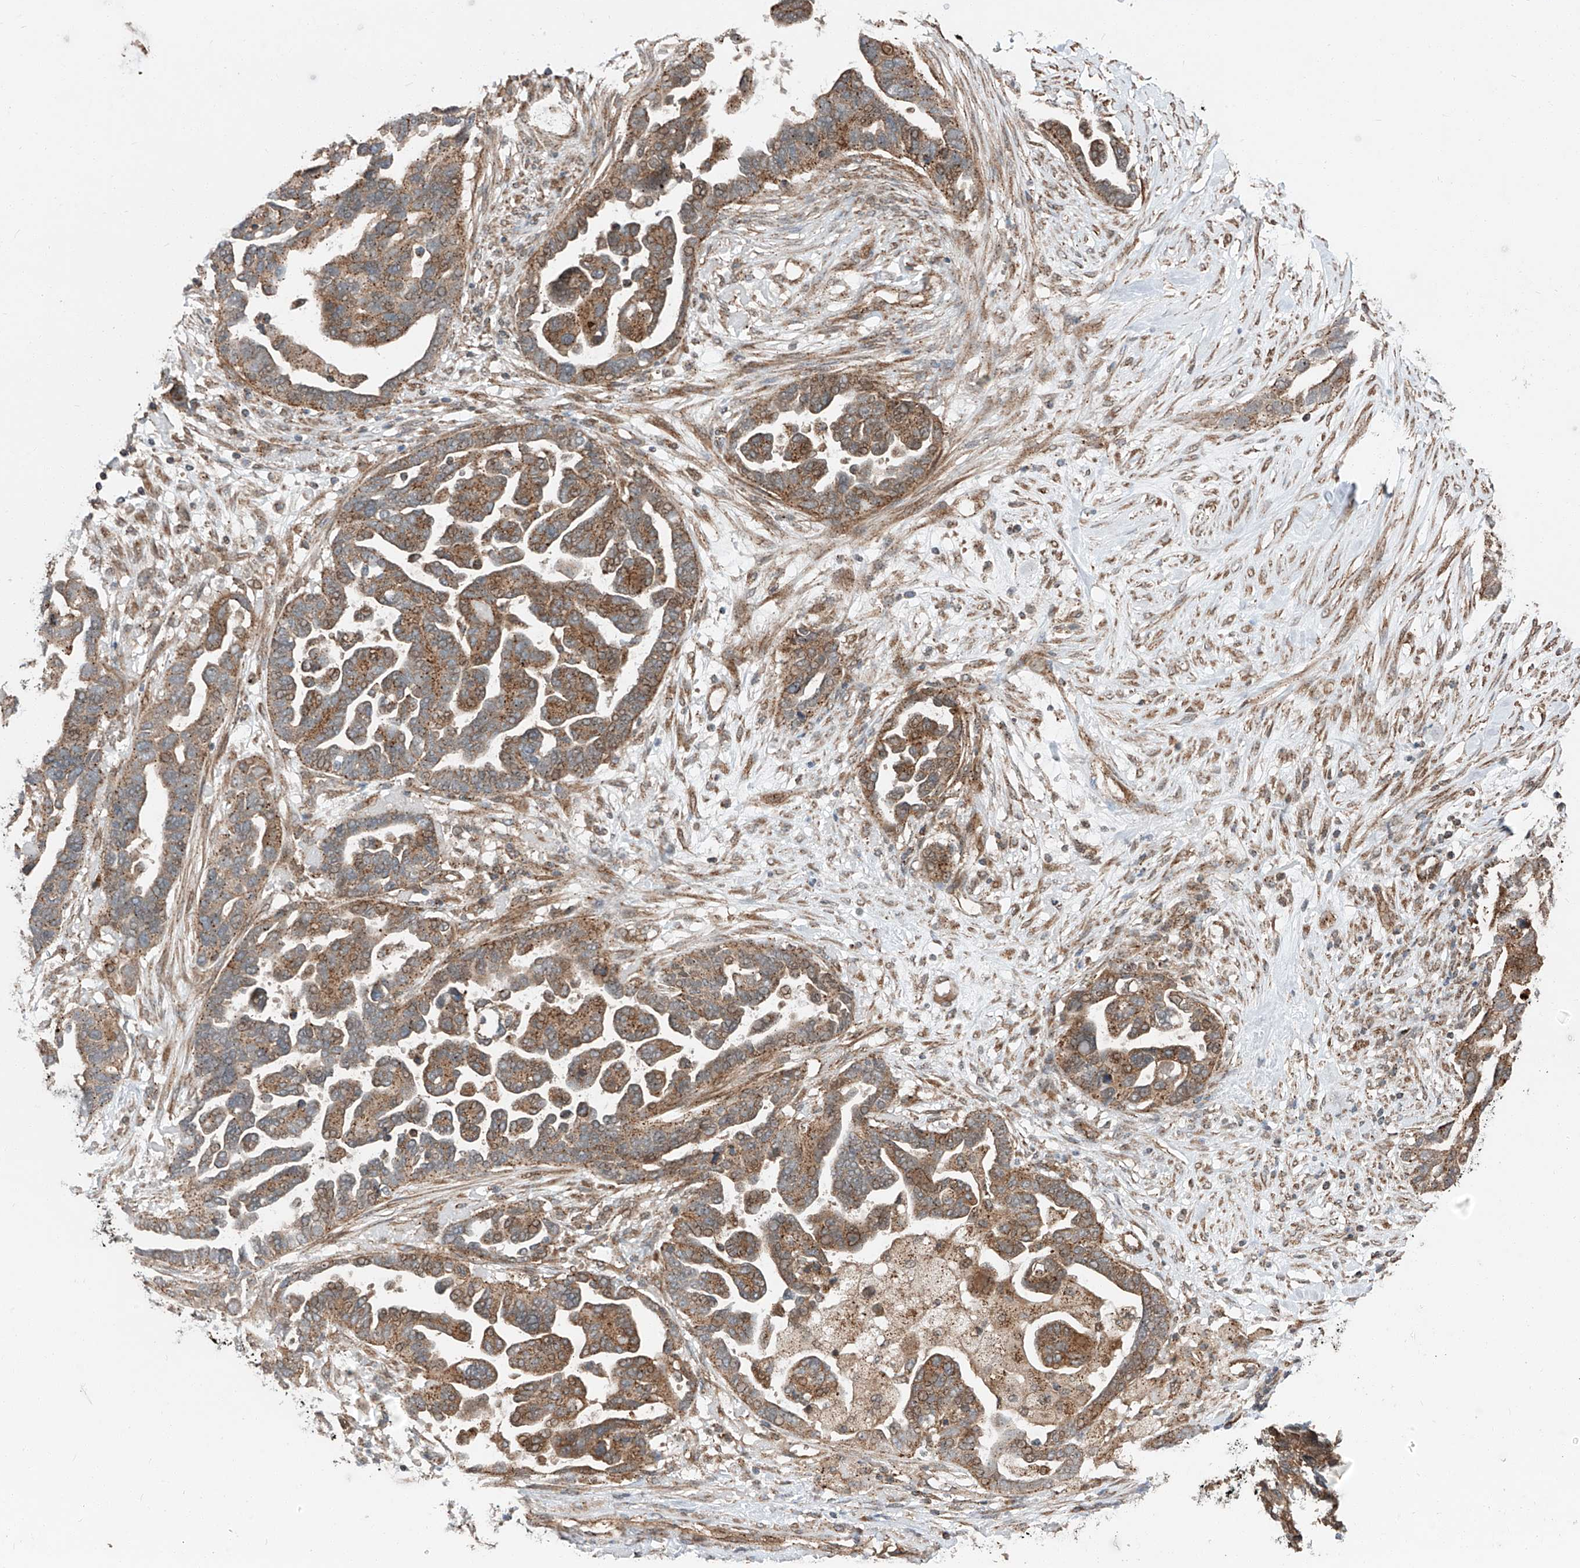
{"staining": {"intensity": "moderate", "quantity": ">75%", "location": "cytoplasmic/membranous"}, "tissue": "ovarian cancer", "cell_type": "Tumor cells", "image_type": "cancer", "snomed": [{"axis": "morphology", "description": "Cystadenocarcinoma, serous, NOS"}, {"axis": "topography", "description": "Ovary"}], "caption": "Serous cystadenocarcinoma (ovarian) stained with DAB (3,3'-diaminobenzidine) IHC demonstrates medium levels of moderate cytoplasmic/membranous expression in approximately >75% of tumor cells.", "gene": "CEP162", "patient": {"sex": "female", "age": 54}}